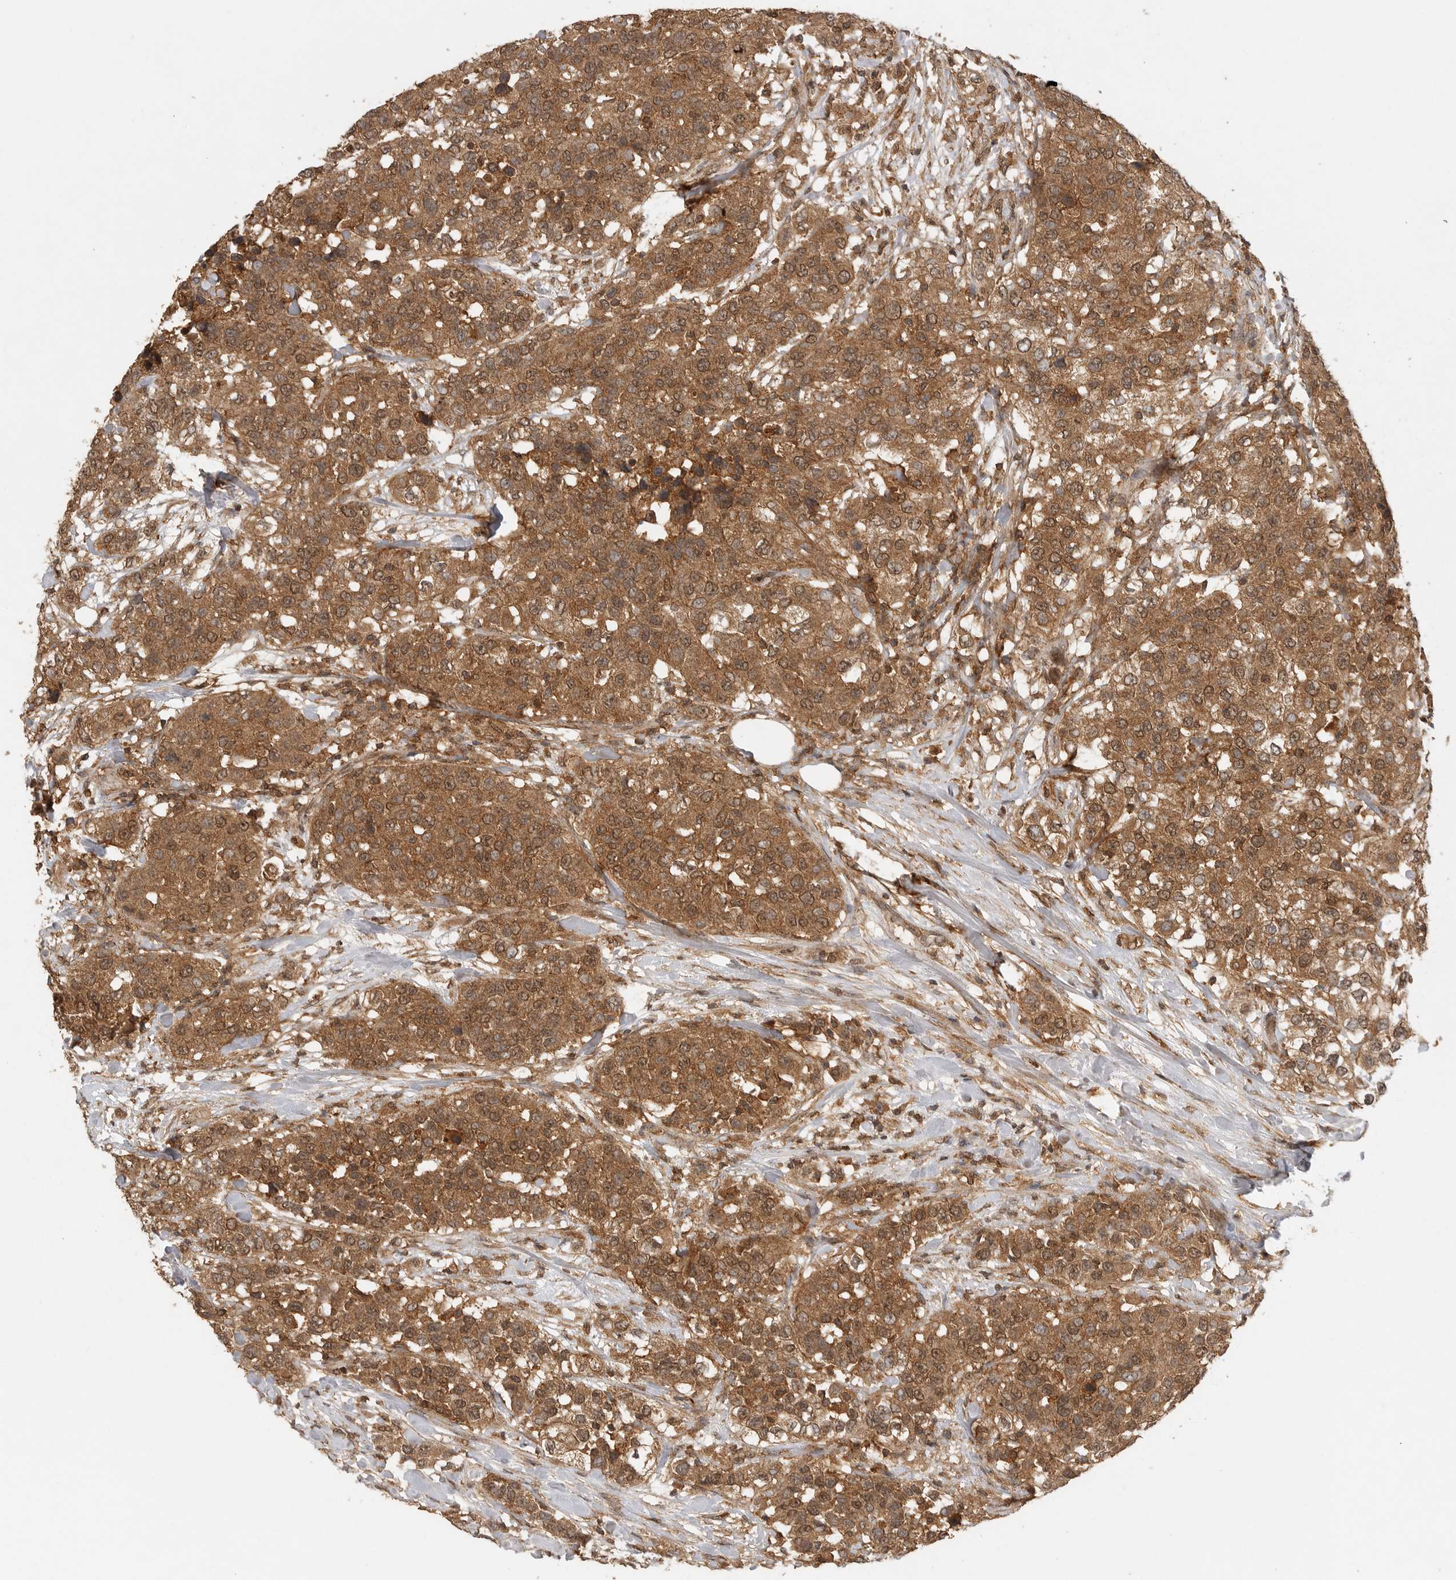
{"staining": {"intensity": "moderate", "quantity": ">75%", "location": "cytoplasmic/membranous,nuclear"}, "tissue": "urothelial cancer", "cell_type": "Tumor cells", "image_type": "cancer", "snomed": [{"axis": "morphology", "description": "Urothelial carcinoma, High grade"}, {"axis": "topography", "description": "Urinary bladder"}], "caption": "Human high-grade urothelial carcinoma stained with a protein marker shows moderate staining in tumor cells.", "gene": "ICOSLG", "patient": {"sex": "female", "age": 80}}